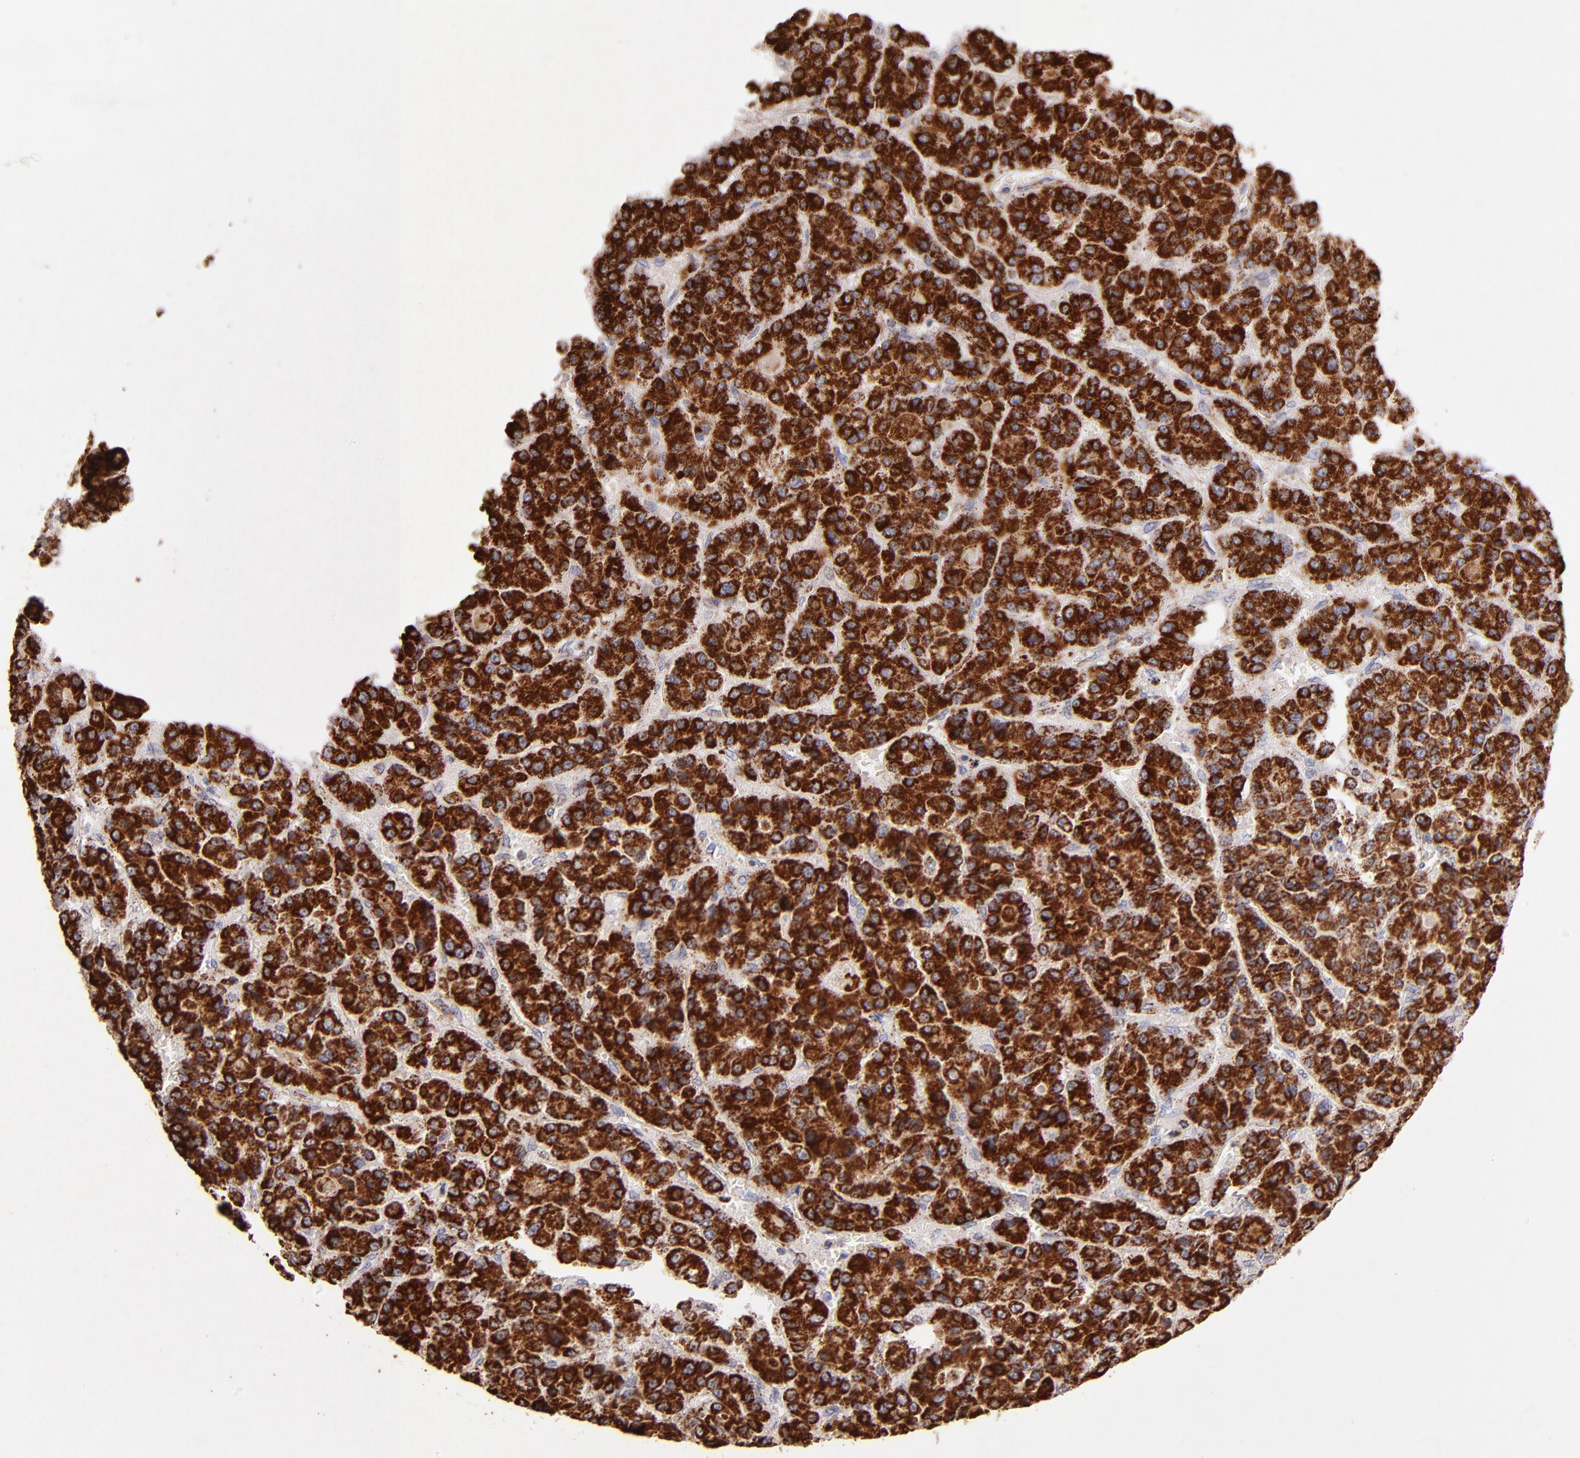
{"staining": {"intensity": "strong", "quantity": ">75%", "location": "cytoplasmic/membranous"}, "tissue": "liver cancer", "cell_type": "Tumor cells", "image_type": "cancer", "snomed": [{"axis": "morphology", "description": "Carcinoma, Hepatocellular, NOS"}, {"axis": "topography", "description": "Liver"}], "caption": "The image demonstrates a brown stain indicating the presence of a protein in the cytoplasmic/membranous of tumor cells in liver cancer (hepatocellular carcinoma). (Stains: DAB in brown, nuclei in blue, Microscopy: brightfield microscopy at high magnification).", "gene": "DLST", "patient": {"sex": "male", "age": 70}}